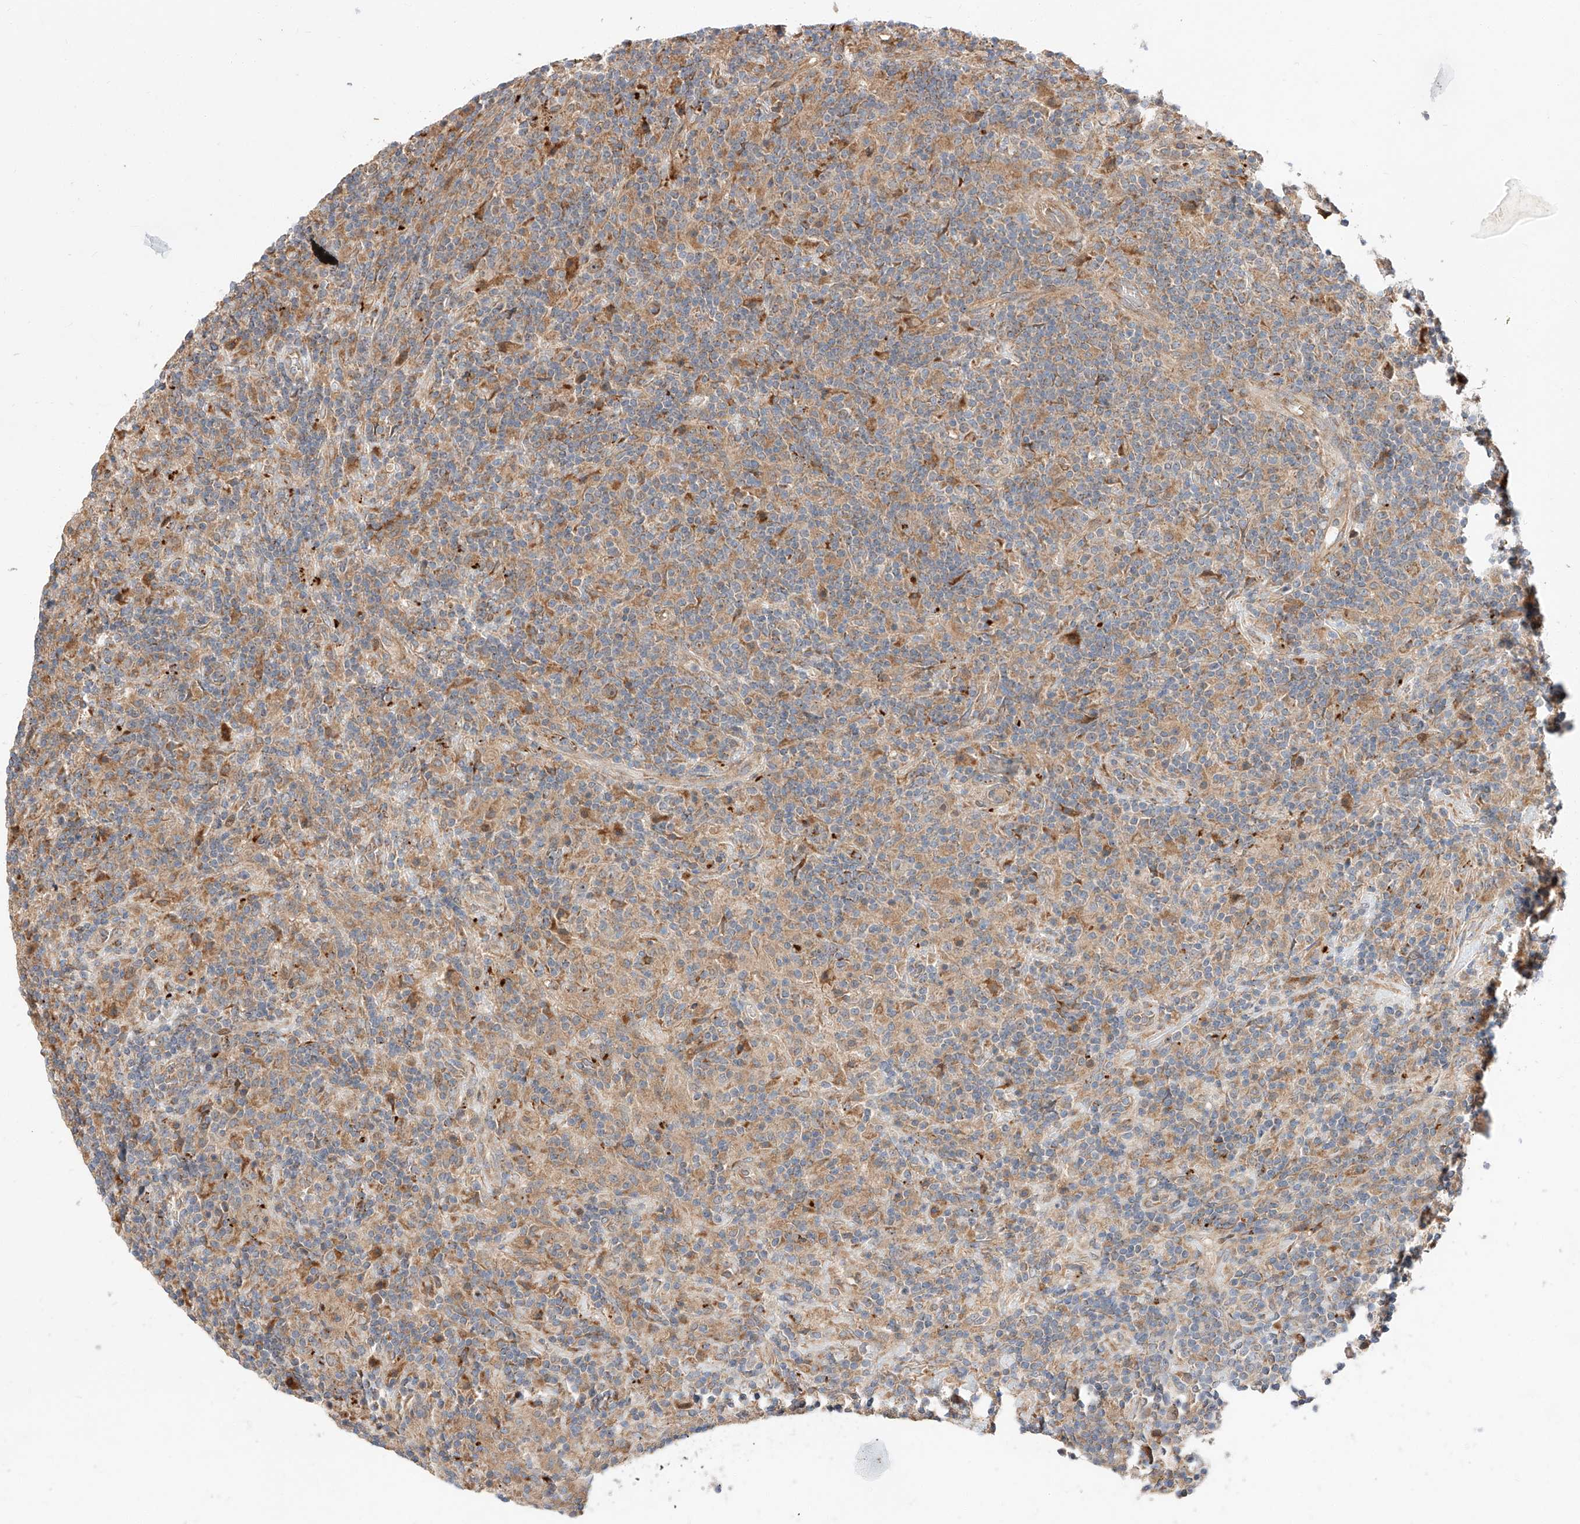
{"staining": {"intensity": "moderate", "quantity": "<25%", "location": "cytoplasmic/membranous,nuclear"}, "tissue": "lymphoma", "cell_type": "Tumor cells", "image_type": "cancer", "snomed": [{"axis": "morphology", "description": "Hodgkin's disease, NOS"}, {"axis": "topography", "description": "Lymph node"}], "caption": "Immunohistochemical staining of human Hodgkin's disease displays moderate cytoplasmic/membranous and nuclear protein expression in approximately <25% of tumor cells.", "gene": "DIRAS3", "patient": {"sex": "male", "age": 70}}